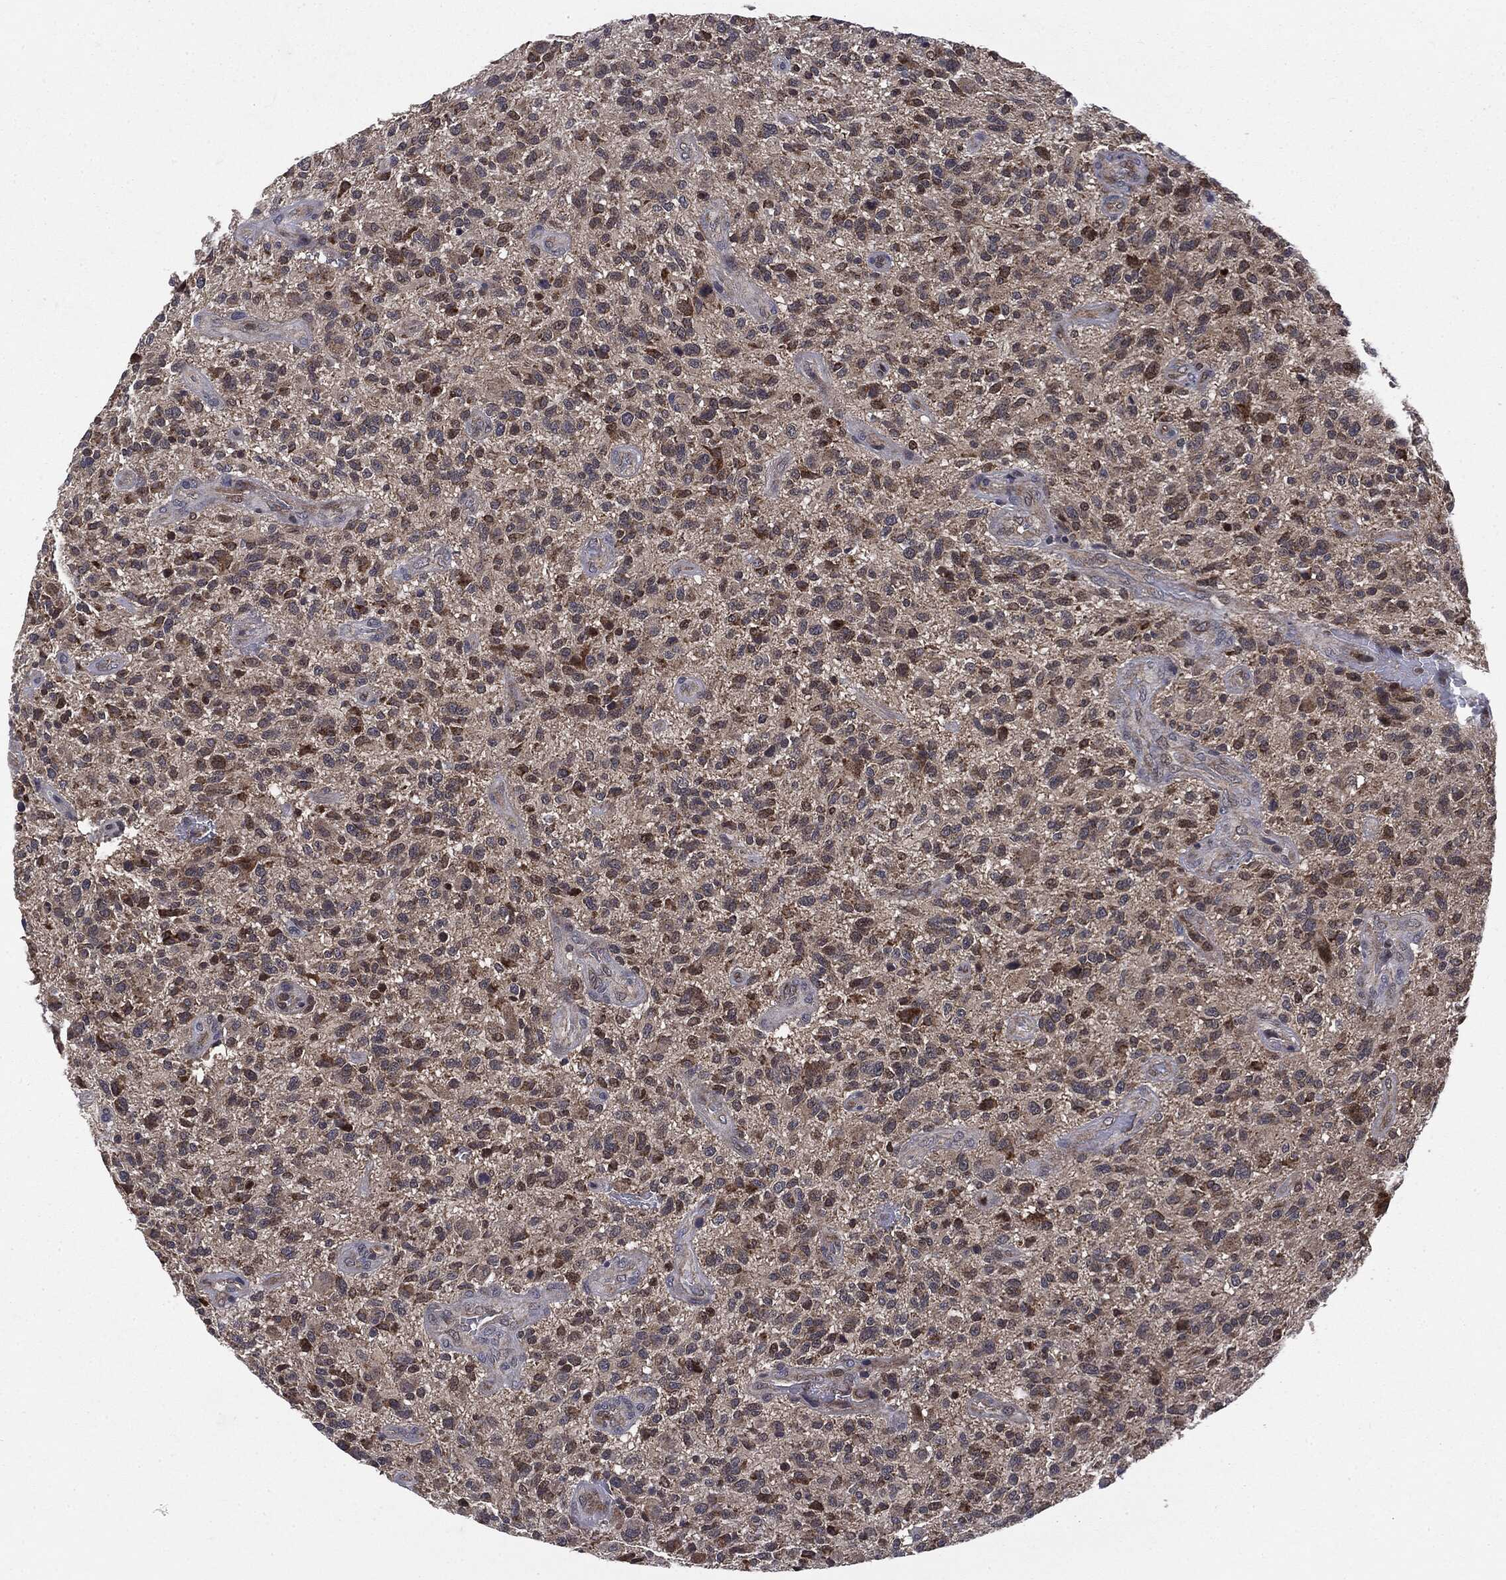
{"staining": {"intensity": "moderate", "quantity": "25%-75%", "location": "cytoplasmic/membranous,nuclear"}, "tissue": "glioma", "cell_type": "Tumor cells", "image_type": "cancer", "snomed": [{"axis": "morphology", "description": "Glioma, malignant, High grade"}, {"axis": "topography", "description": "Brain"}], "caption": "There is medium levels of moderate cytoplasmic/membranous and nuclear expression in tumor cells of malignant glioma (high-grade), as demonstrated by immunohistochemical staining (brown color).", "gene": "PTPA", "patient": {"sex": "male", "age": 47}}